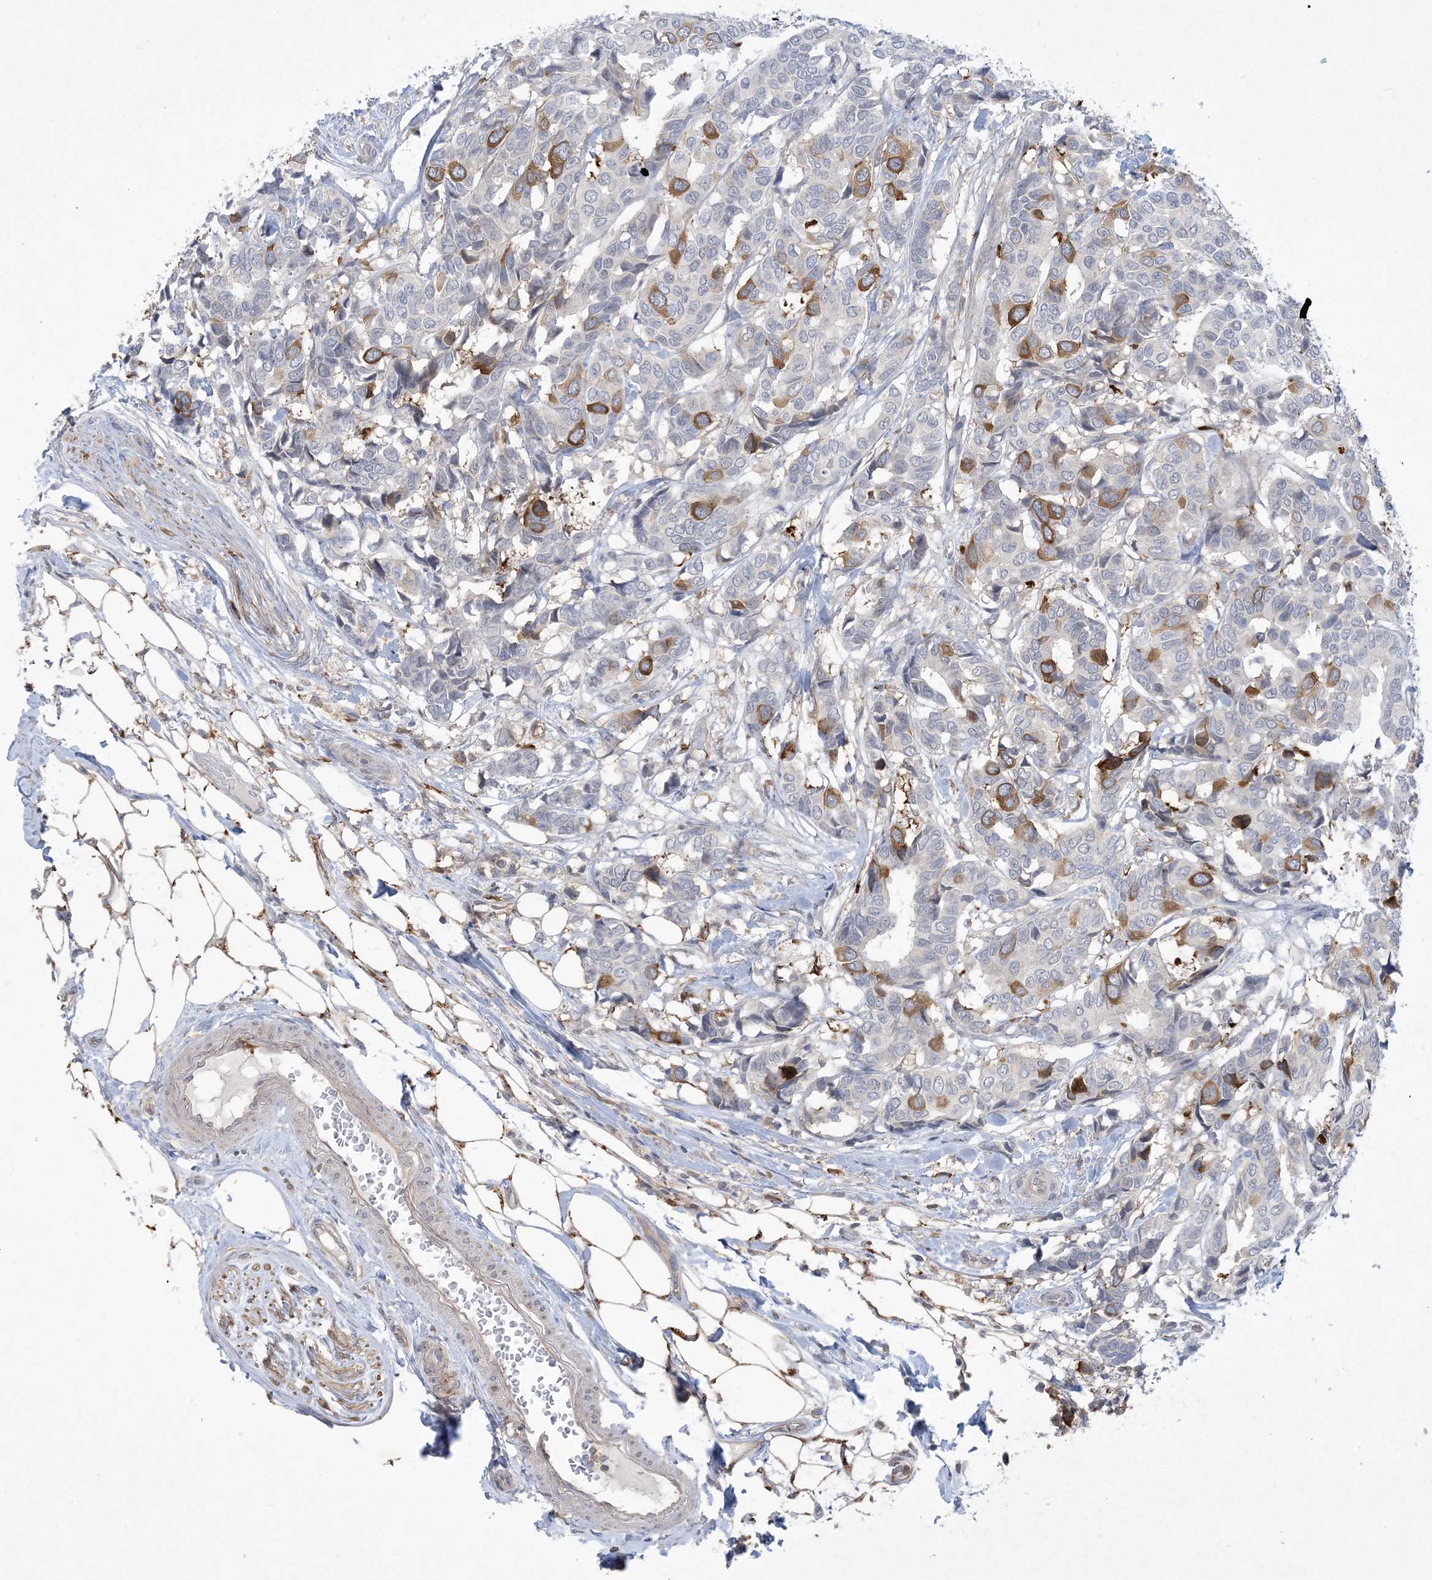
{"staining": {"intensity": "moderate", "quantity": "<25%", "location": "cytoplasmic/membranous"}, "tissue": "breast cancer", "cell_type": "Tumor cells", "image_type": "cancer", "snomed": [{"axis": "morphology", "description": "Duct carcinoma"}, {"axis": "topography", "description": "Breast"}], "caption": "Breast cancer was stained to show a protein in brown. There is low levels of moderate cytoplasmic/membranous positivity in about <25% of tumor cells.", "gene": "AOC1", "patient": {"sex": "female", "age": 87}}